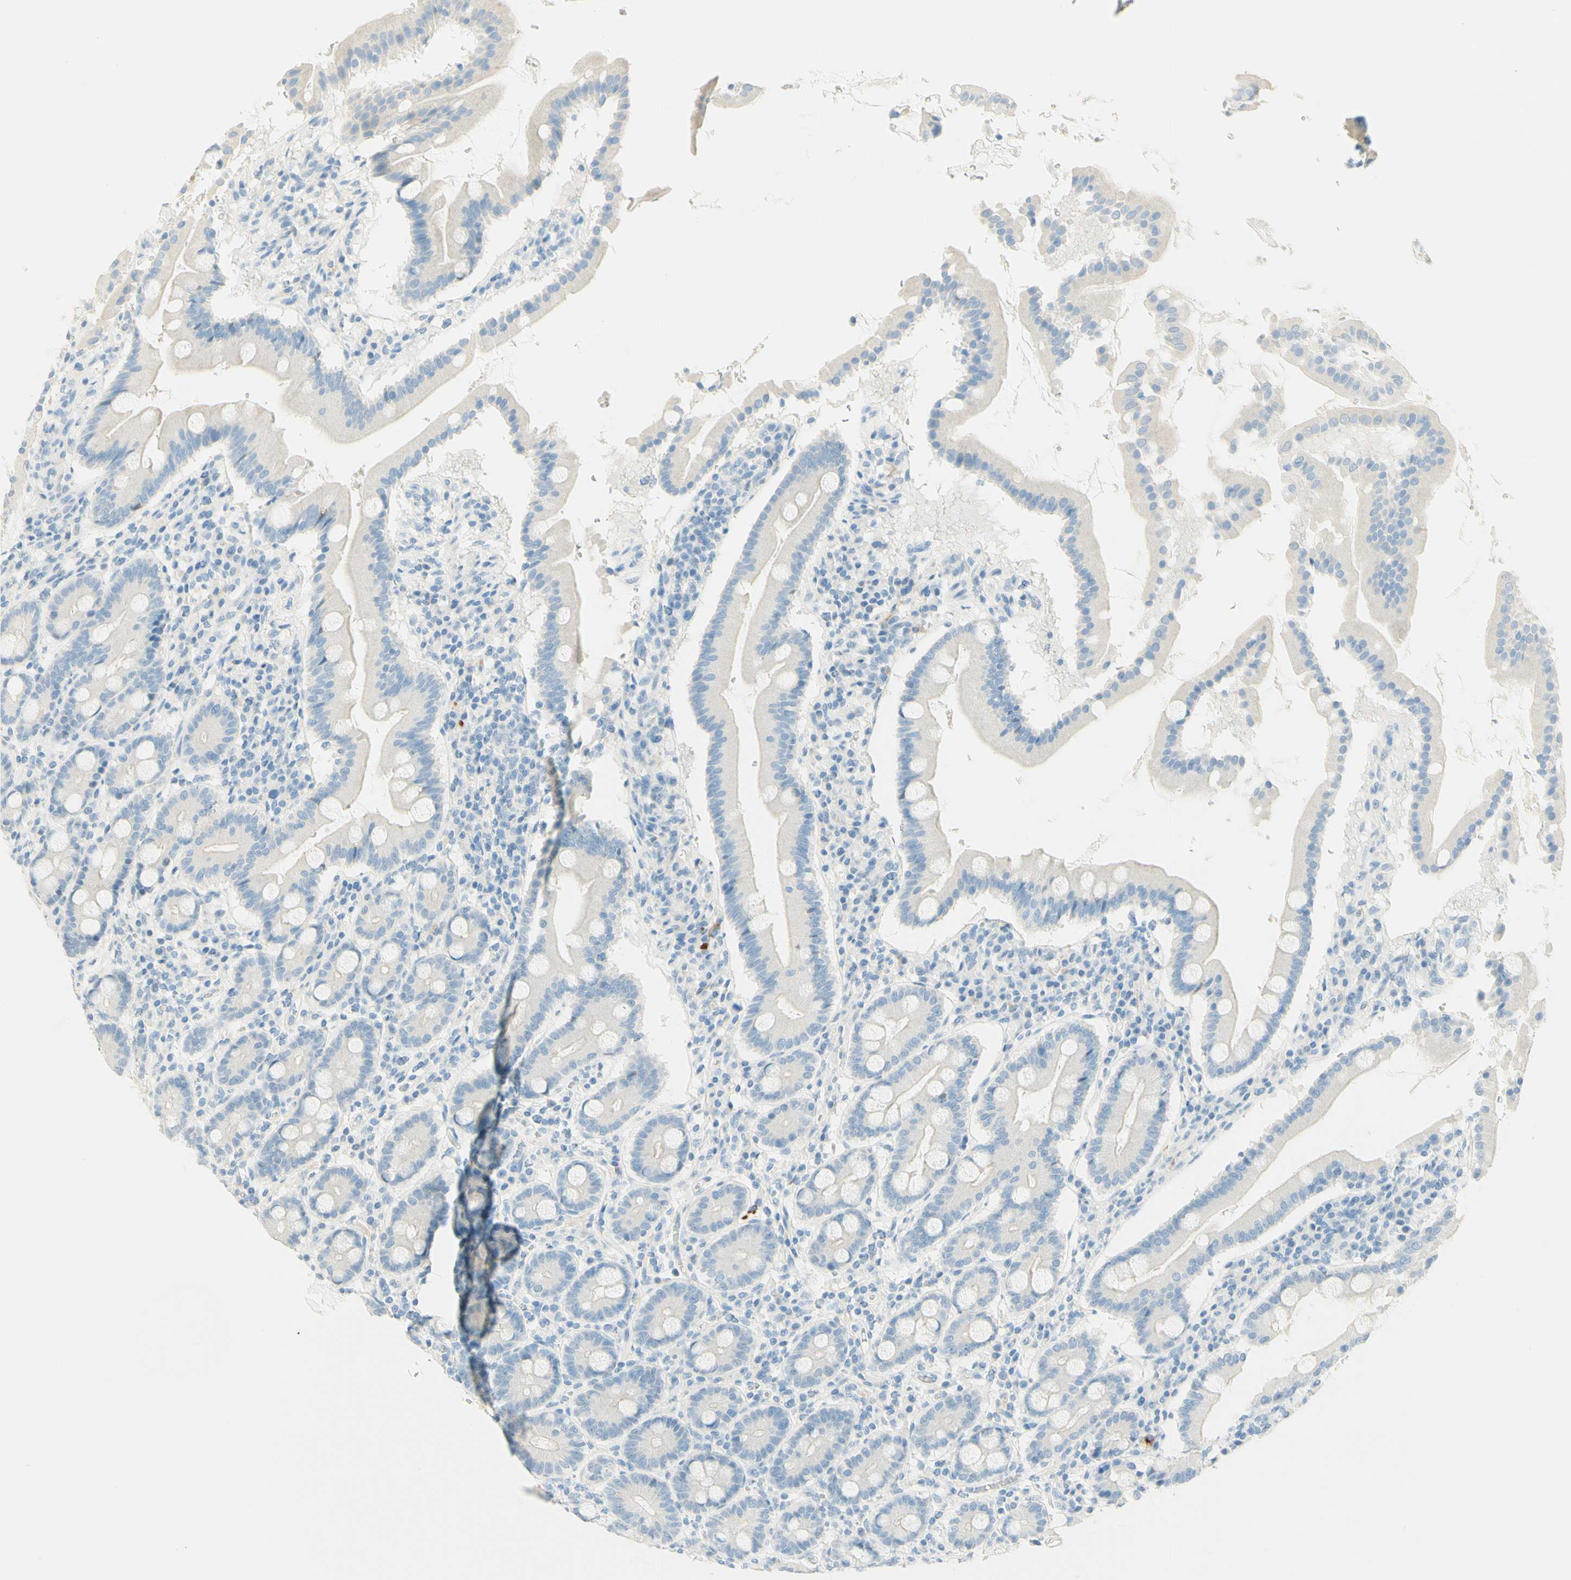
{"staining": {"intensity": "negative", "quantity": "none", "location": "none"}, "tissue": "duodenum", "cell_type": "Glandular cells", "image_type": "normal", "snomed": [{"axis": "morphology", "description": "Normal tissue, NOS"}, {"axis": "topography", "description": "Duodenum"}], "caption": "An image of human duodenum is negative for staining in glandular cells. (DAB (3,3'-diaminobenzidine) immunohistochemistry visualized using brightfield microscopy, high magnification).", "gene": "TMEM132D", "patient": {"sex": "male", "age": 50}}